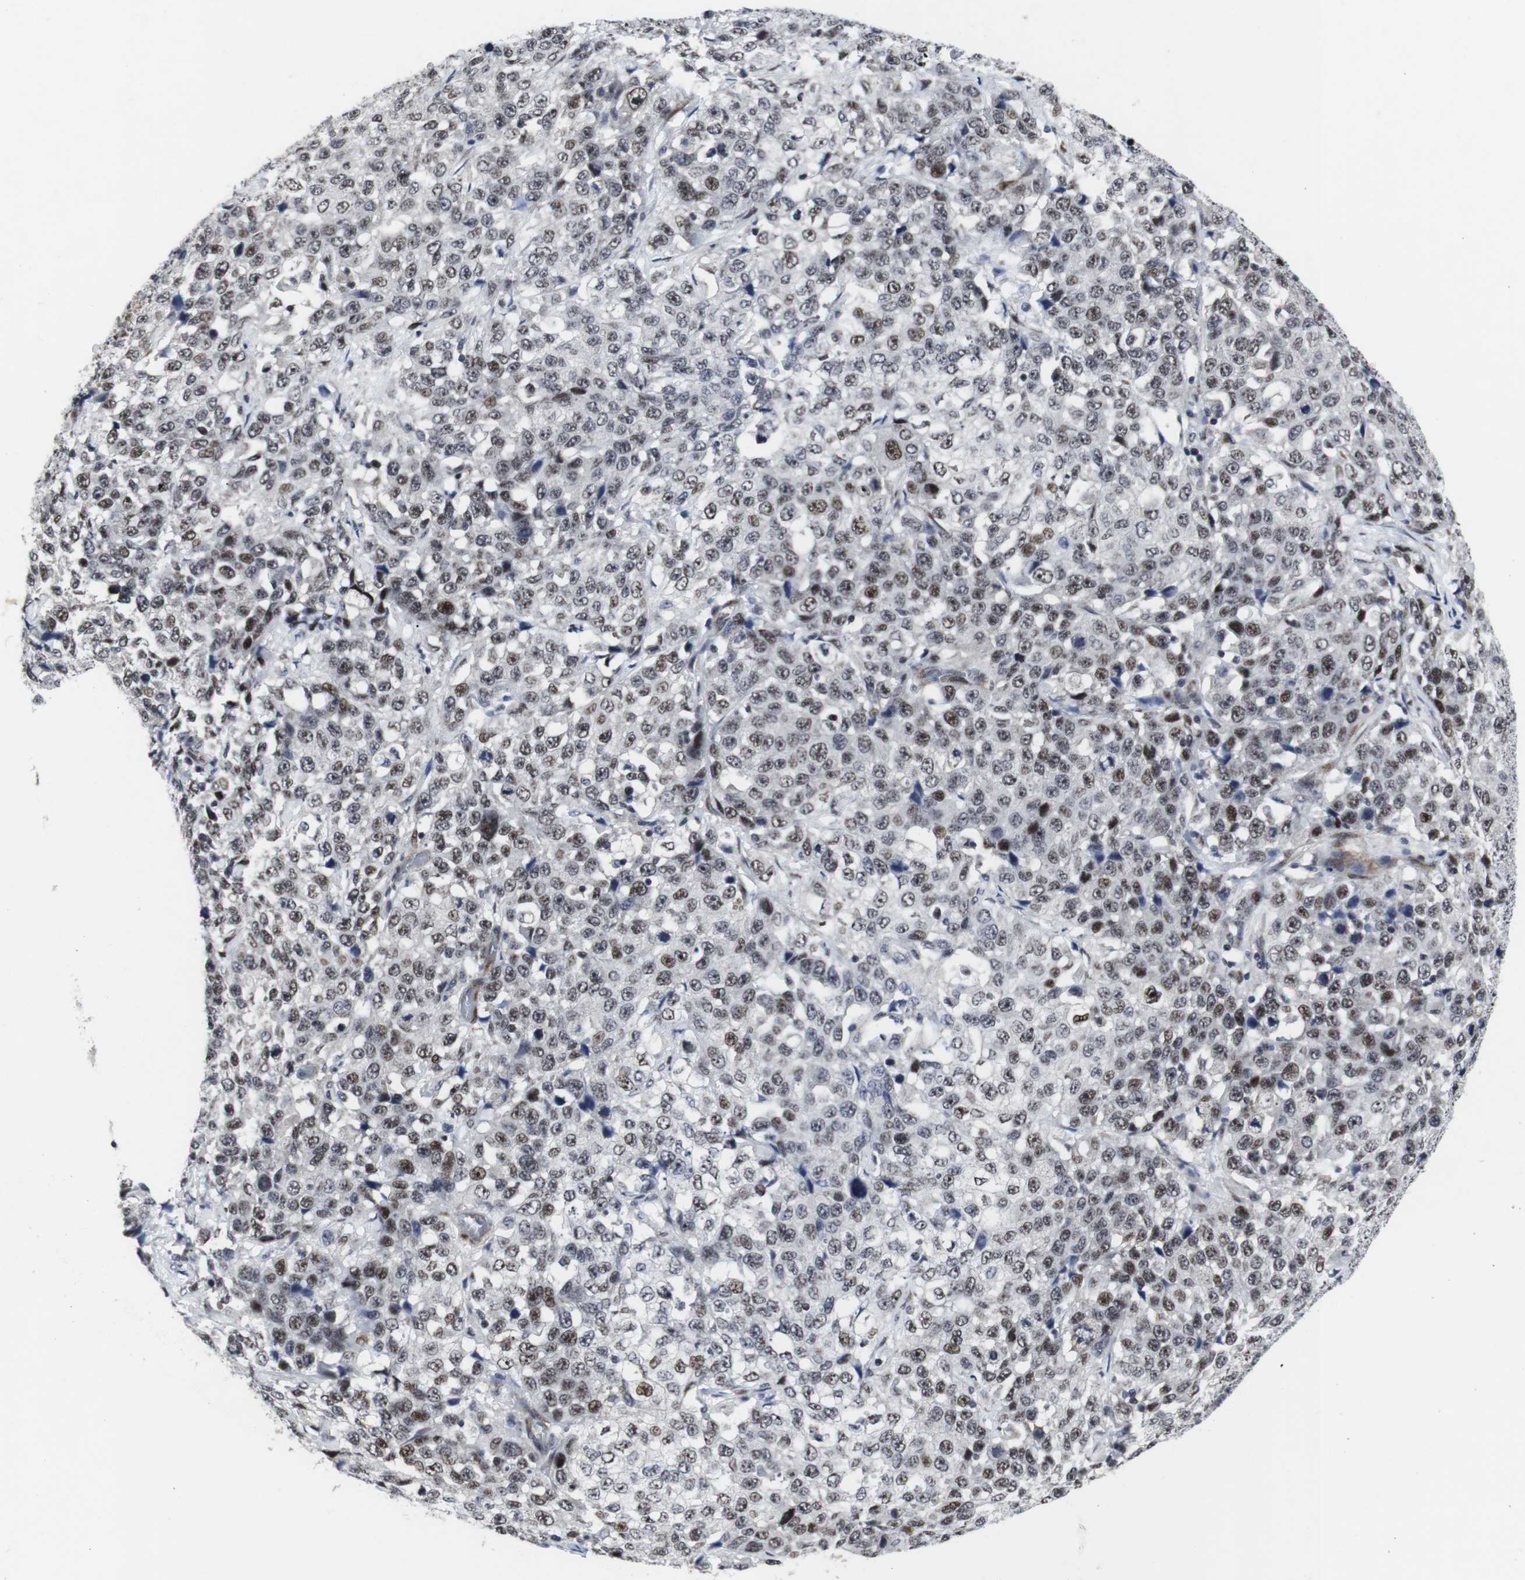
{"staining": {"intensity": "moderate", "quantity": "25%-75%", "location": "nuclear"}, "tissue": "stomach cancer", "cell_type": "Tumor cells", "image_type": "cancer", "snomed": [{"axis": "morphology", "description": "Normal tissue, NOS"}, {"axis": "morphology", "description": "Adenocarcinoma, NOS"}, {"axis": "topography", "description": "Stomach"}], "caption": "Immunohistochemistry (IHC) image of human stomach adenocarcinoma stained for a protein (brown), which displays medium levels of moderate nuclear positivity in about 25%-75% of tumor cells.", "gene": "MLH1", "patient": {"sex": "male", "age": 48}}